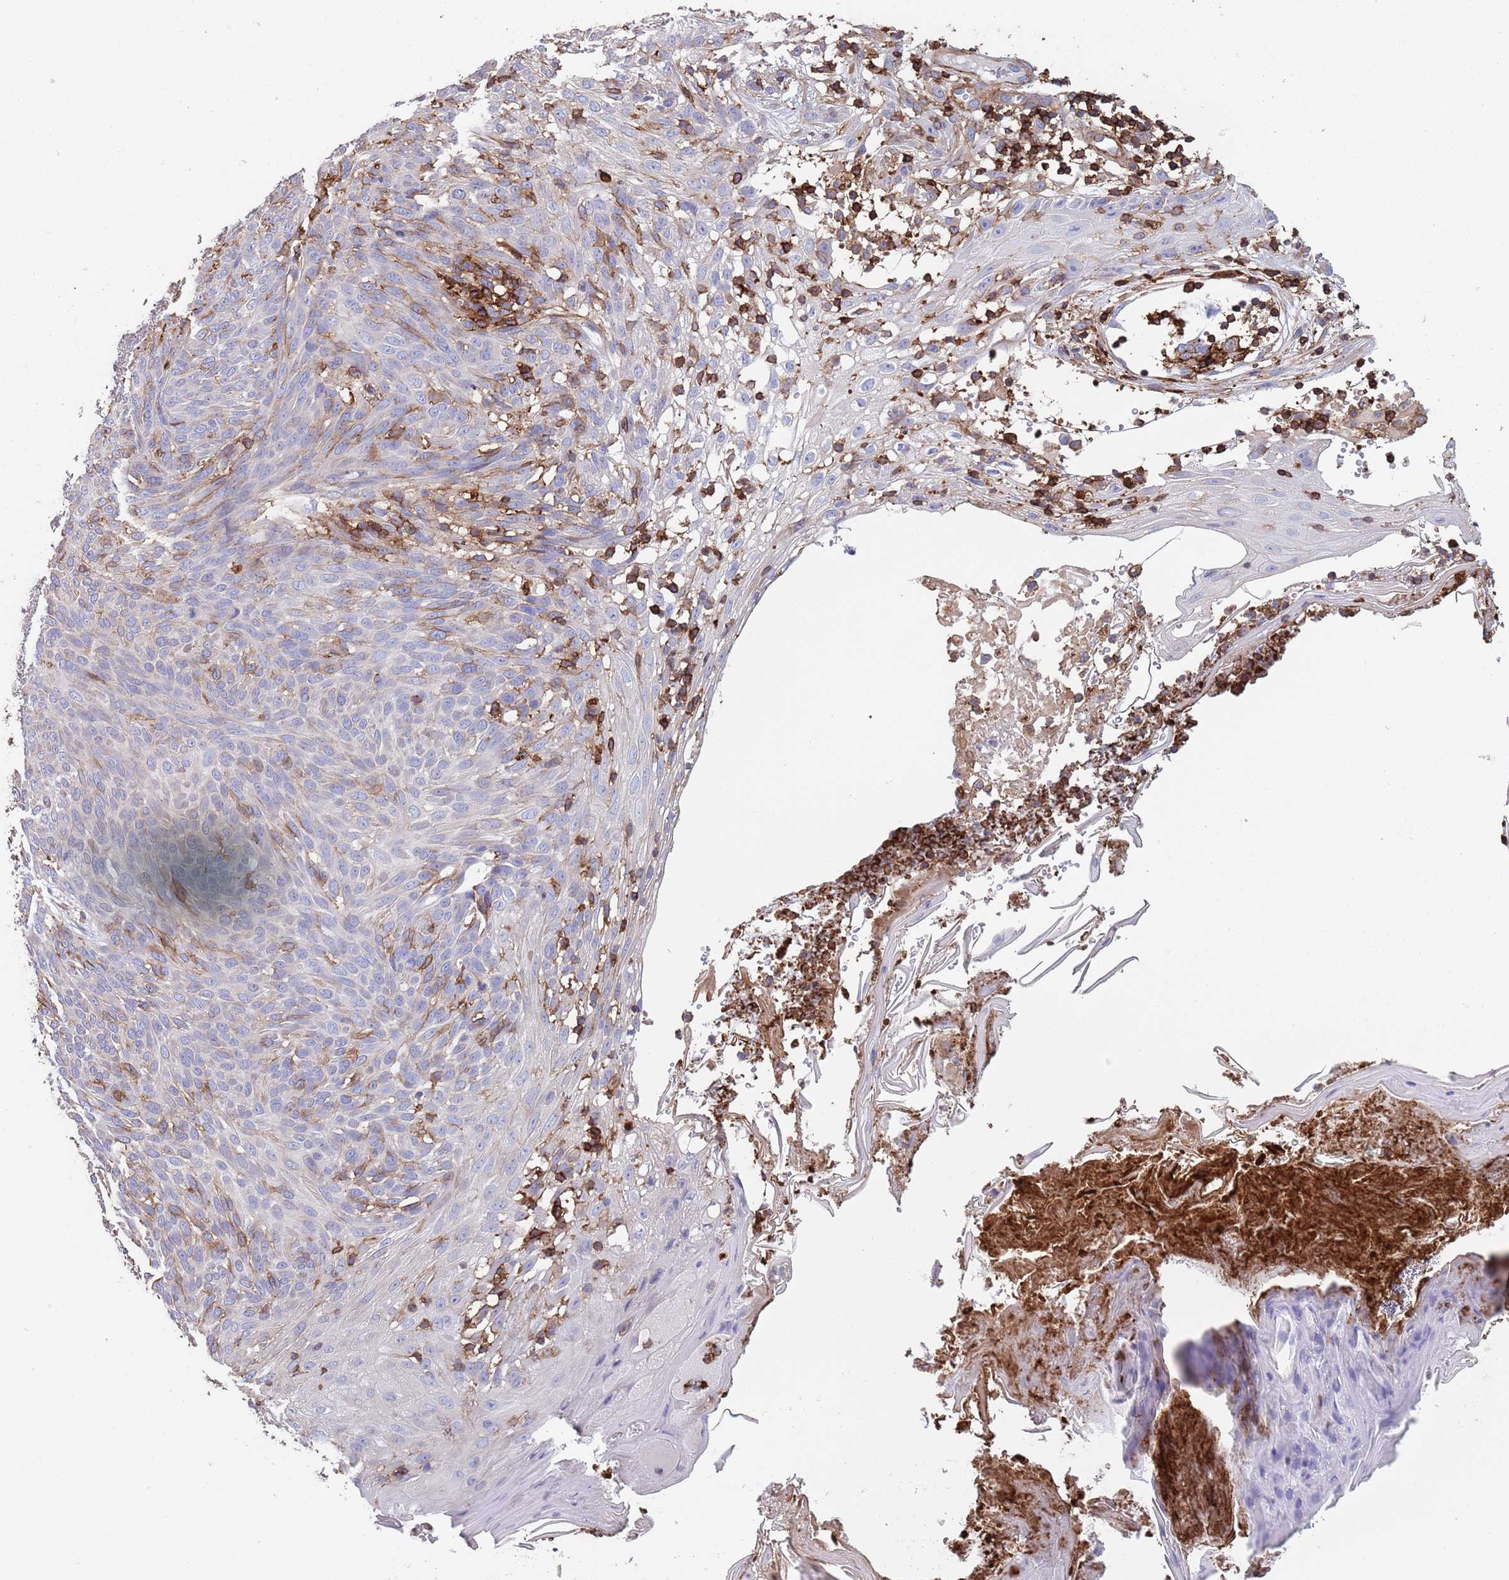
{"staining": {"intensity": "negative", "quantity": "none", "location": "none"}, "tissue": "skin cancer", "cell_type": "Tumor cells", "image_type": "cancer", "snomed": [{"axis": "morphology", "description": "Basal cell carcinoma"}, {"axis": "topography", "description": "Skin"}], "caption": "The histopathology image exhibits no staining of tumor cells in basal cell carcinoma (skin).", "gene": "RNF144A", "patient": {"sex": "female", "age": 86}}